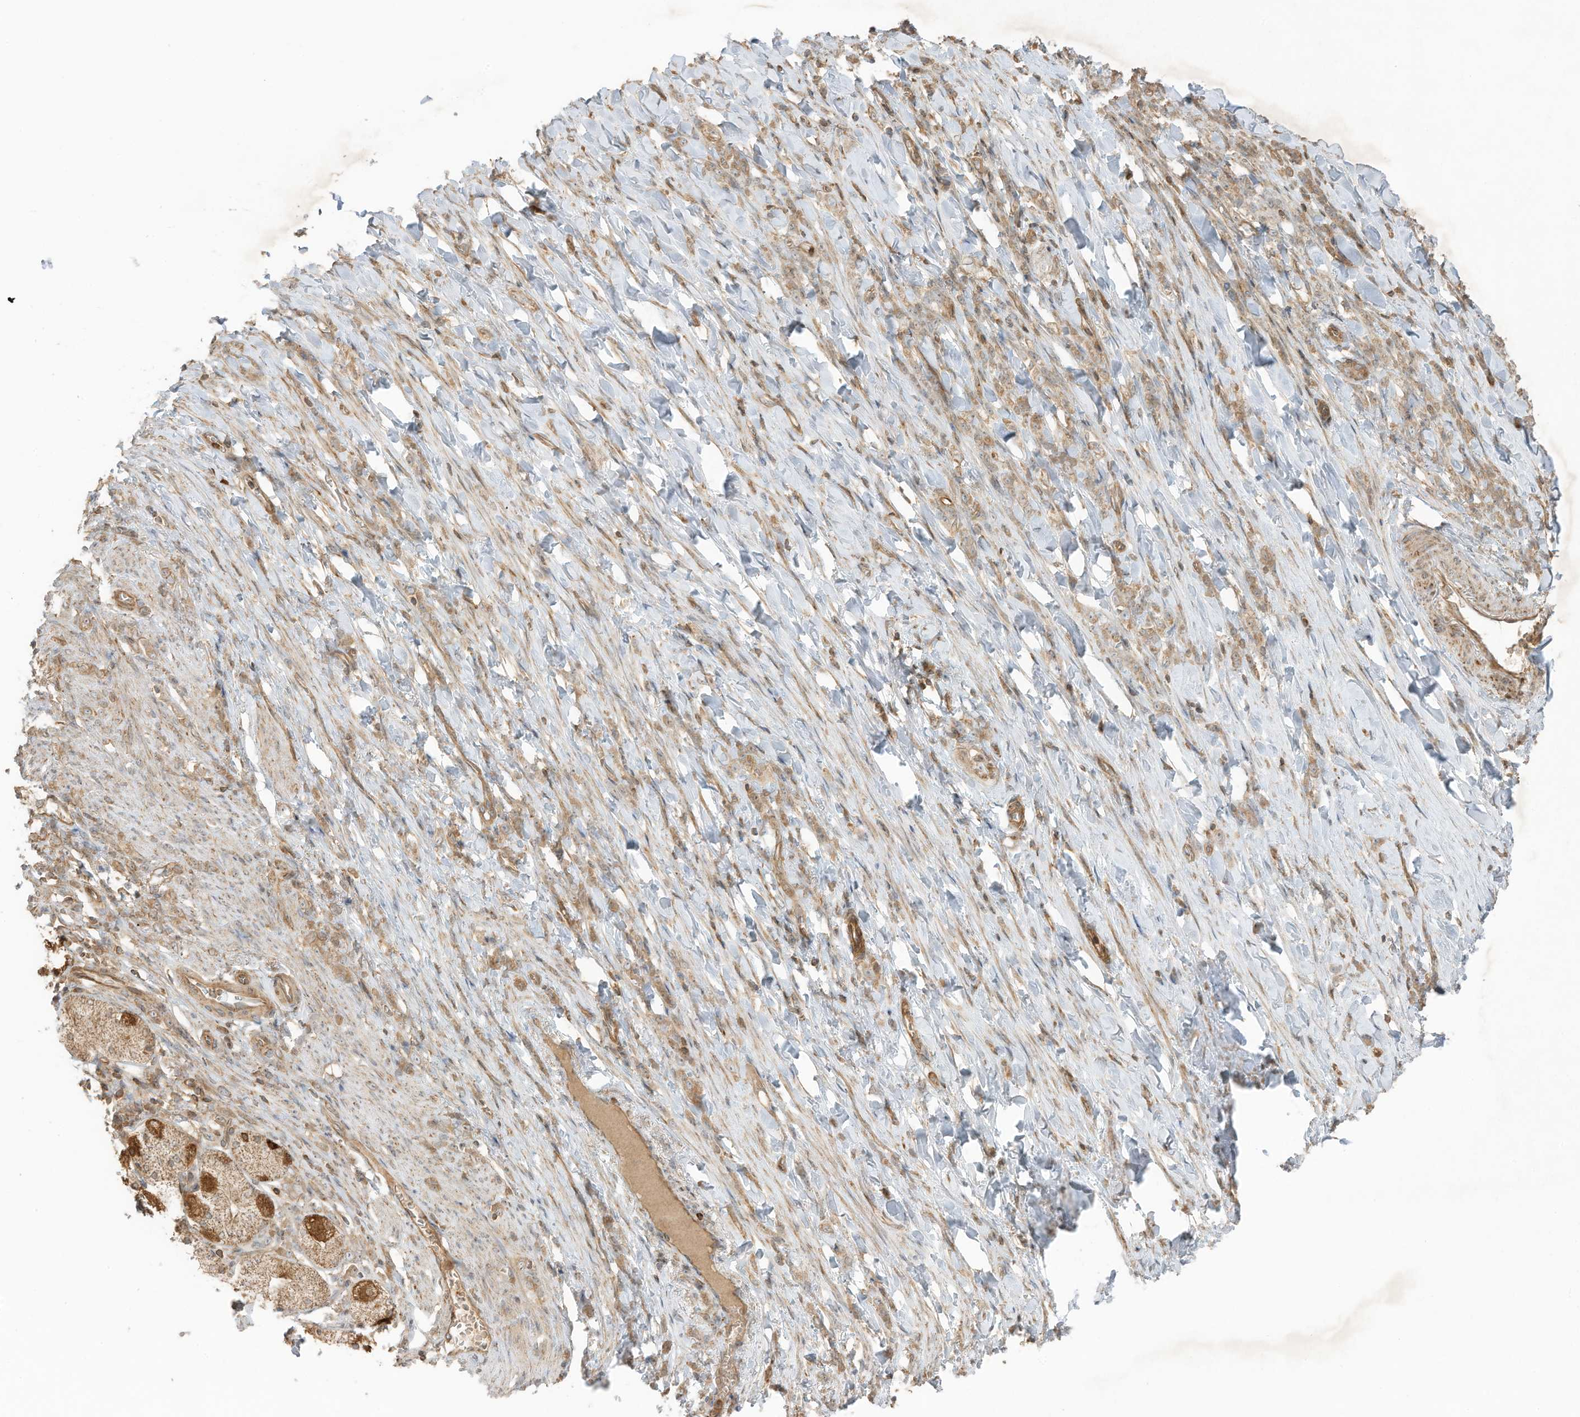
{"staining": {"intensity": "moderate", "quantity": ">75%", "location": "cytoplasmic/membranous"}, "tissue": "stomach cancer", "cell_type": "Tumor cells", "image_type": "cancer", "snomed": [{"axis": "morphology", "description": "Normal tissue, NOS"}, {"axis": "morphology", "description": "Adenocarcinoma, NOS"}, {"axis": "topography", "description": "Stomach"}], "caption": "Adenocarcinoma (stomach) stained with a brown dye displays moderate cytoplasmic/membranous positive expression in about >75% of tumor cells.", "gene": "SLC25A12", "patient": {"sex": "male", "age": 82}}